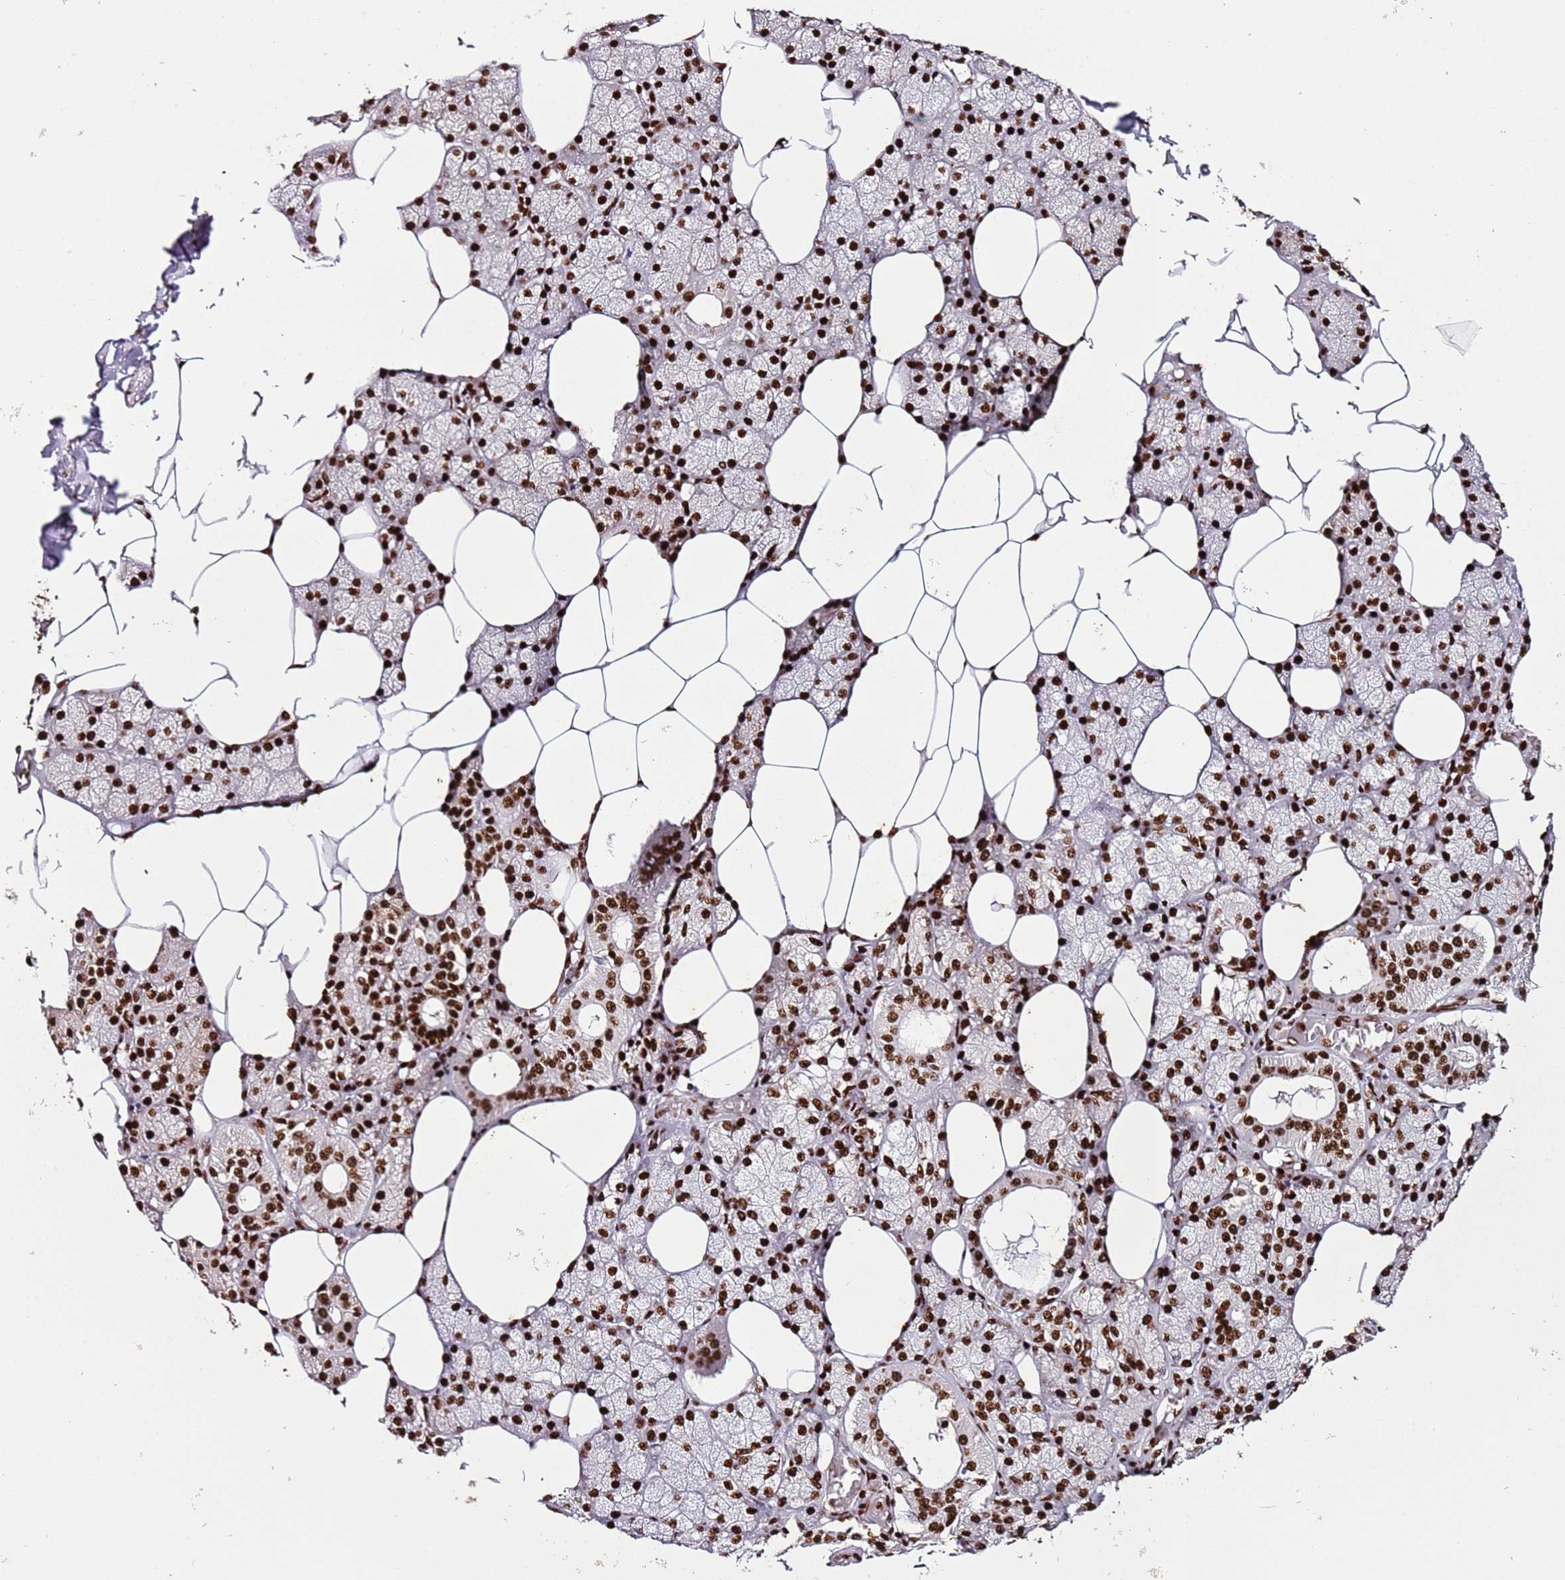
{"staining": {"intensity": "strong", "quantity": ">75%", "location": "nuclear"}, "tissue": "salivary gland", "cell_type": "Glandular cells", "image_type": "normal", "snomed": [{"axis": "morphology", "description": "Normal tissue, NOS"}, {"axis": "topography", "description": "Salivary gland"}], "caption": "Strong nuclear staining is seen in approximately >75% of glandular cells in benign salivary gland.", "gene": "C6orf226", "patient": {"sex": "male", "age": 62}}